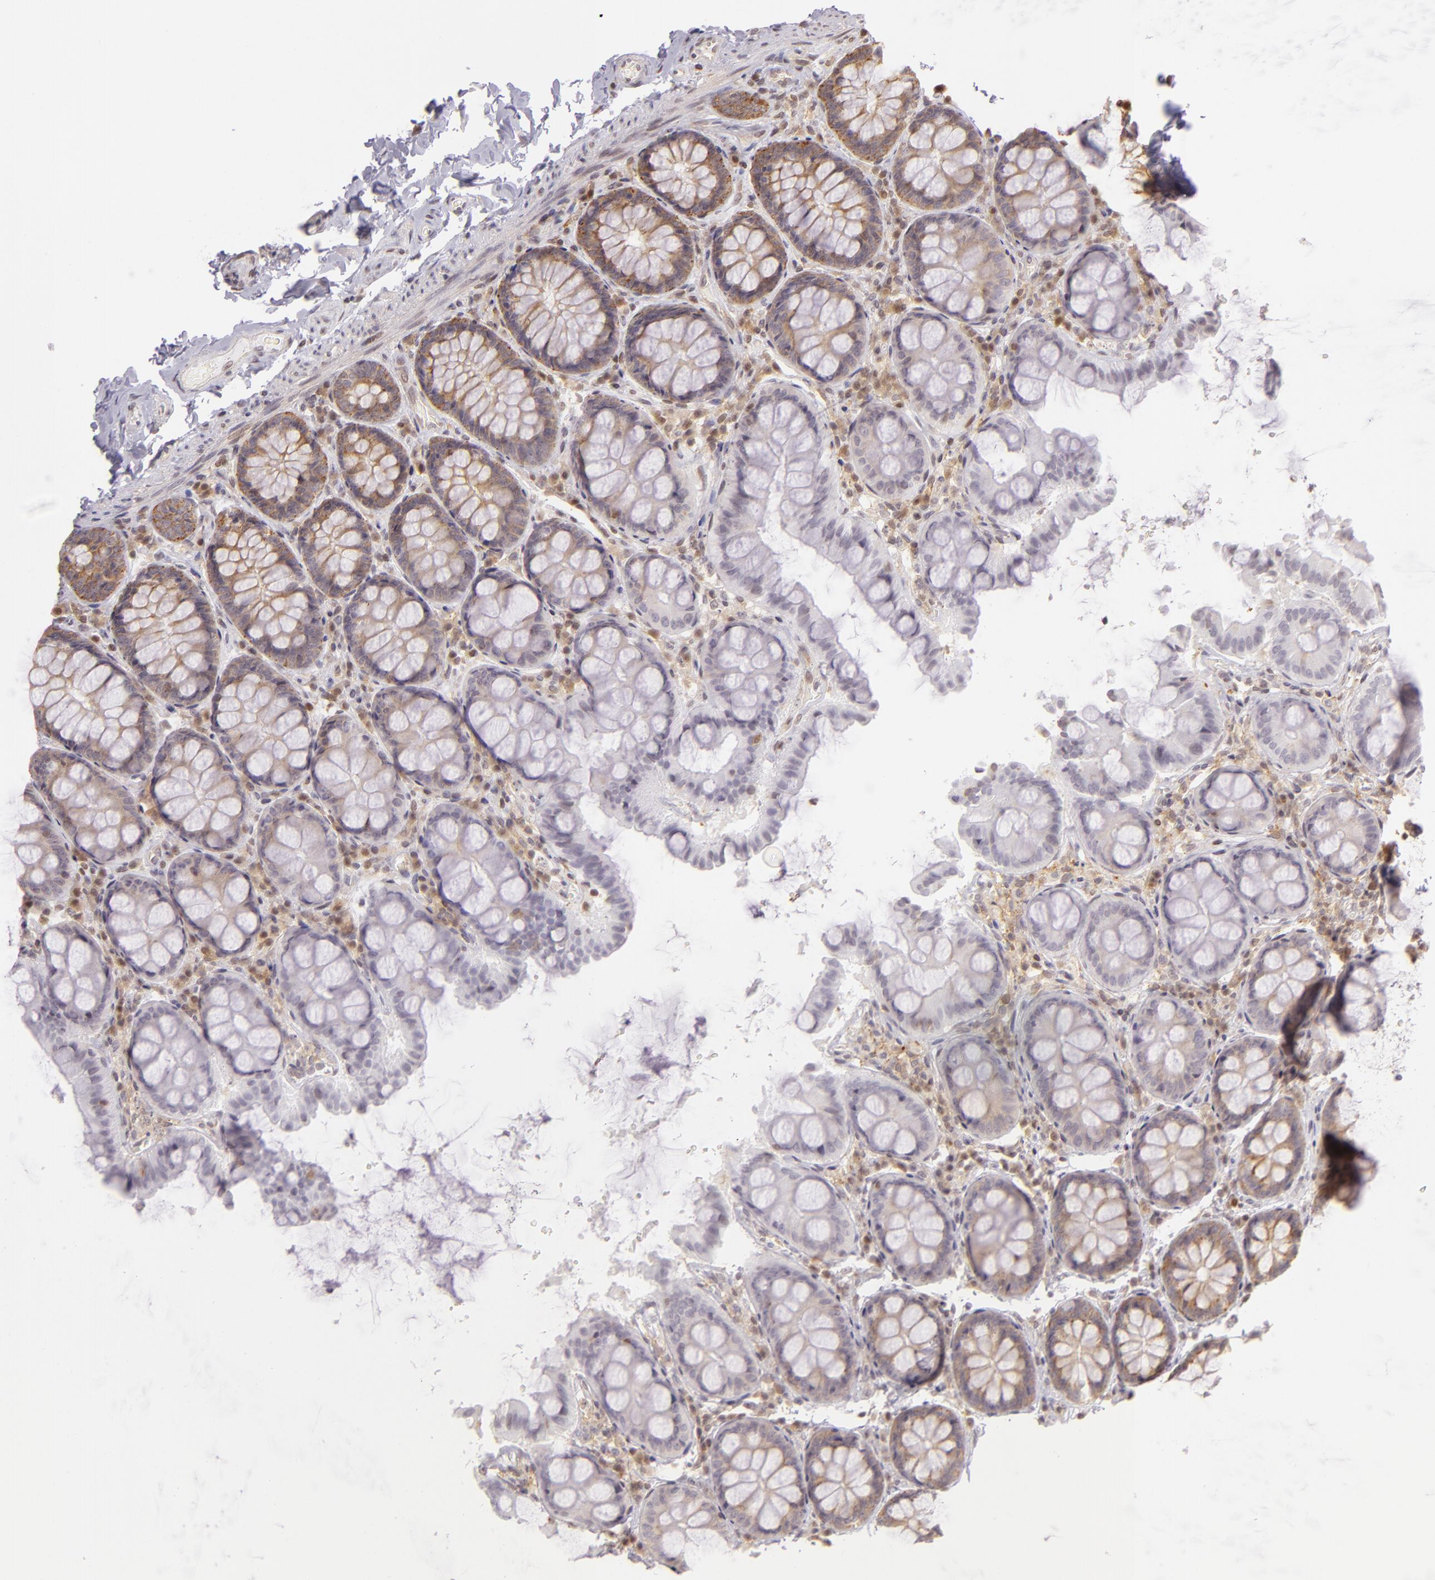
{"staining": {"intensity": "moderate", "quantity": ">75%", "location": "nuclear"}, "tissue": "colon", "cell_type": "Endothelial cells", "image_type": "normal", "snomed": [{"axis": "morphology", "description": "Normal tissue, NOS"}, {"axis": "topography", "description": "Colon"}], "caption": "An image of colon stained for a protein displays moderate nuclear brown staining in endothelial cells.", "gene": "ENSG00000290315", "patient": {"sex": "female", "age": 61}}